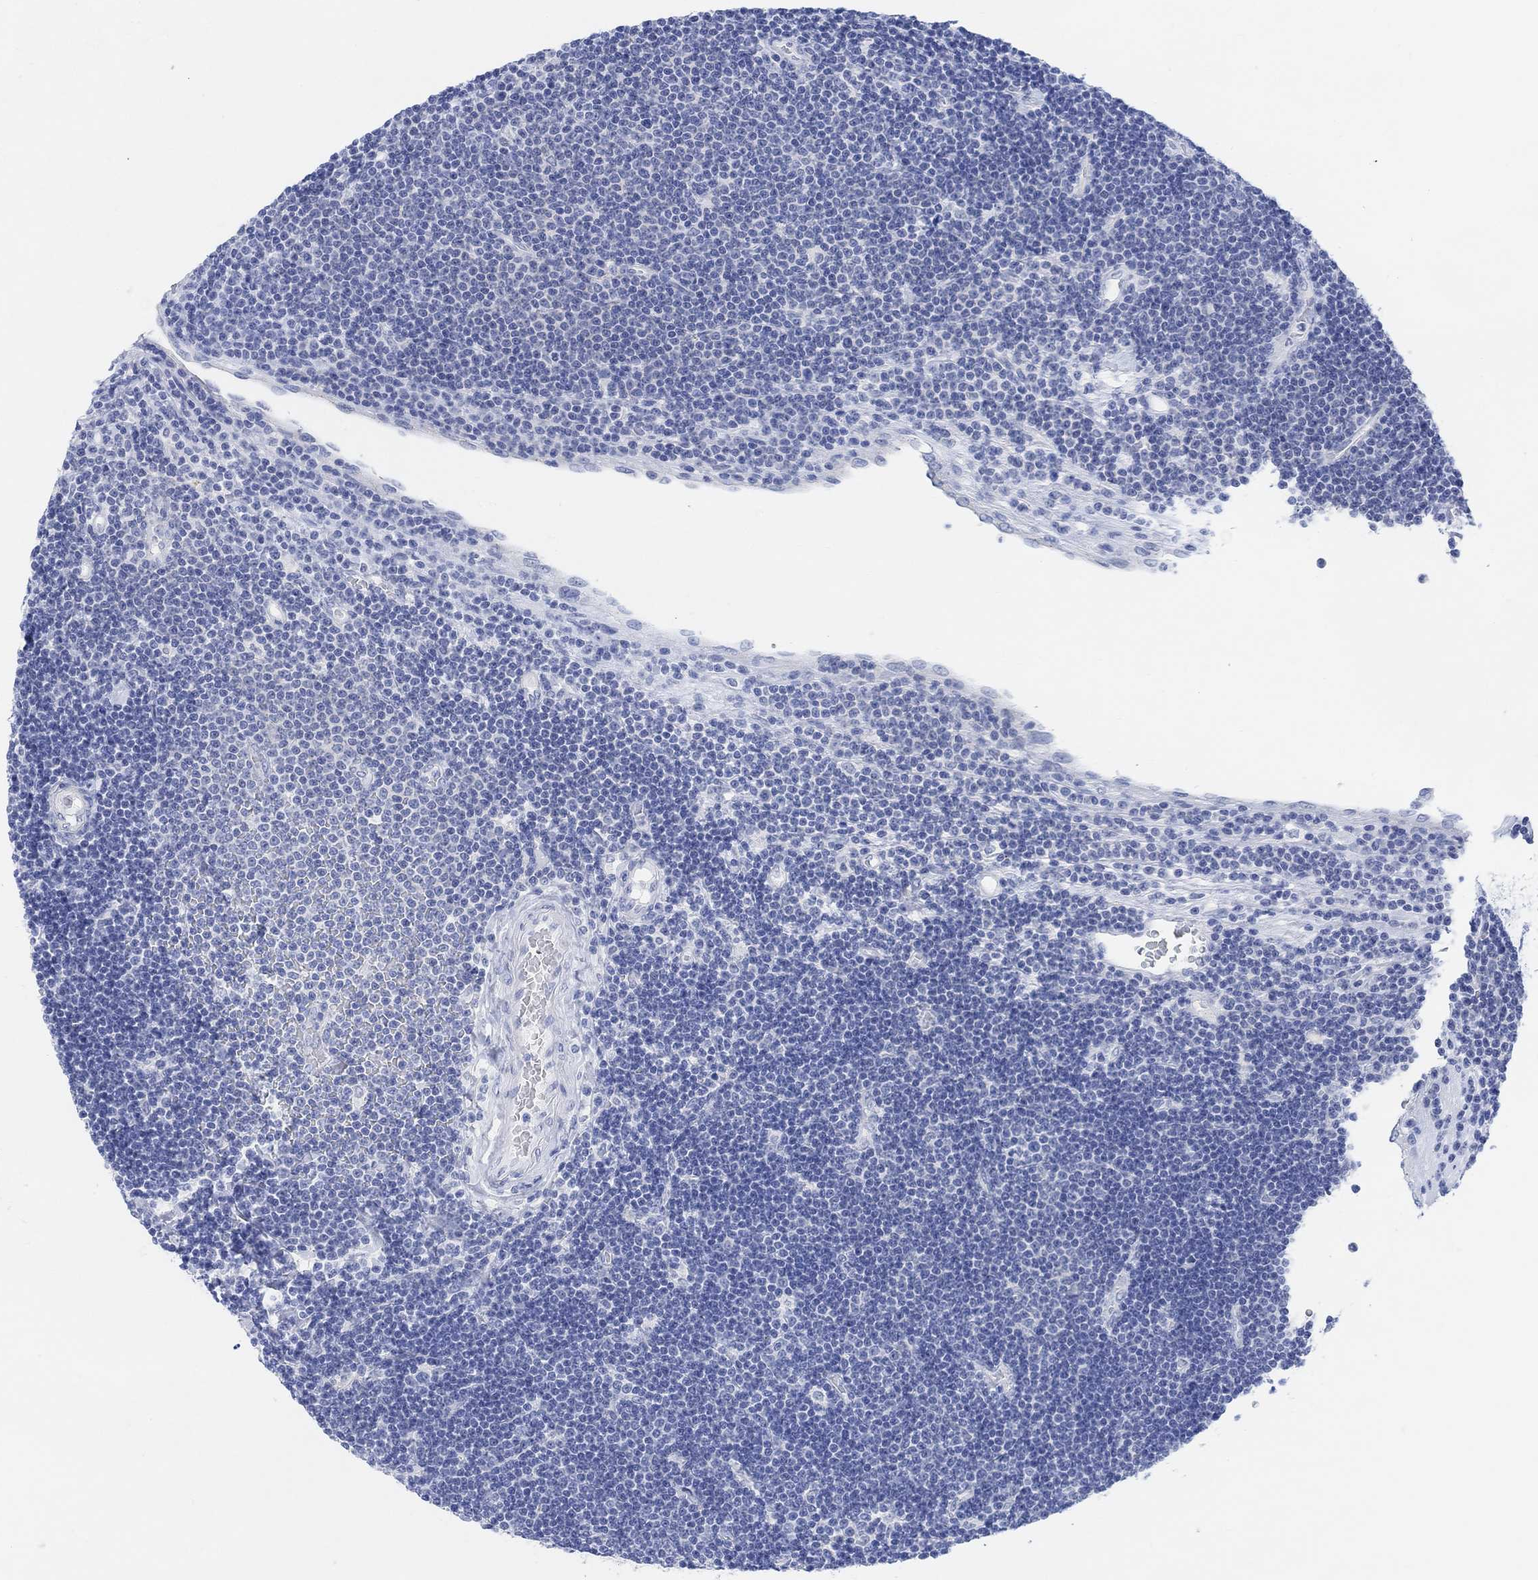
{"staining": {"intensity": "negative", "quantity": "none", "location": "none"}, "tissue": "lymphoma", "cell_type": "Tumor cells", "image_type": "cancer", "snomed": [{"axis": "morphology", "description": "Malignant lymphoma, non-Hodgkin's type, Low grade"}, {"axis": "topography", "description": "Brain"}], "caption": "Protein analysis of lymphoma demonstrates no significant expression in tumor cells.", "gene": "ENO4", "patient": {"sex": "female", "age": 66}}